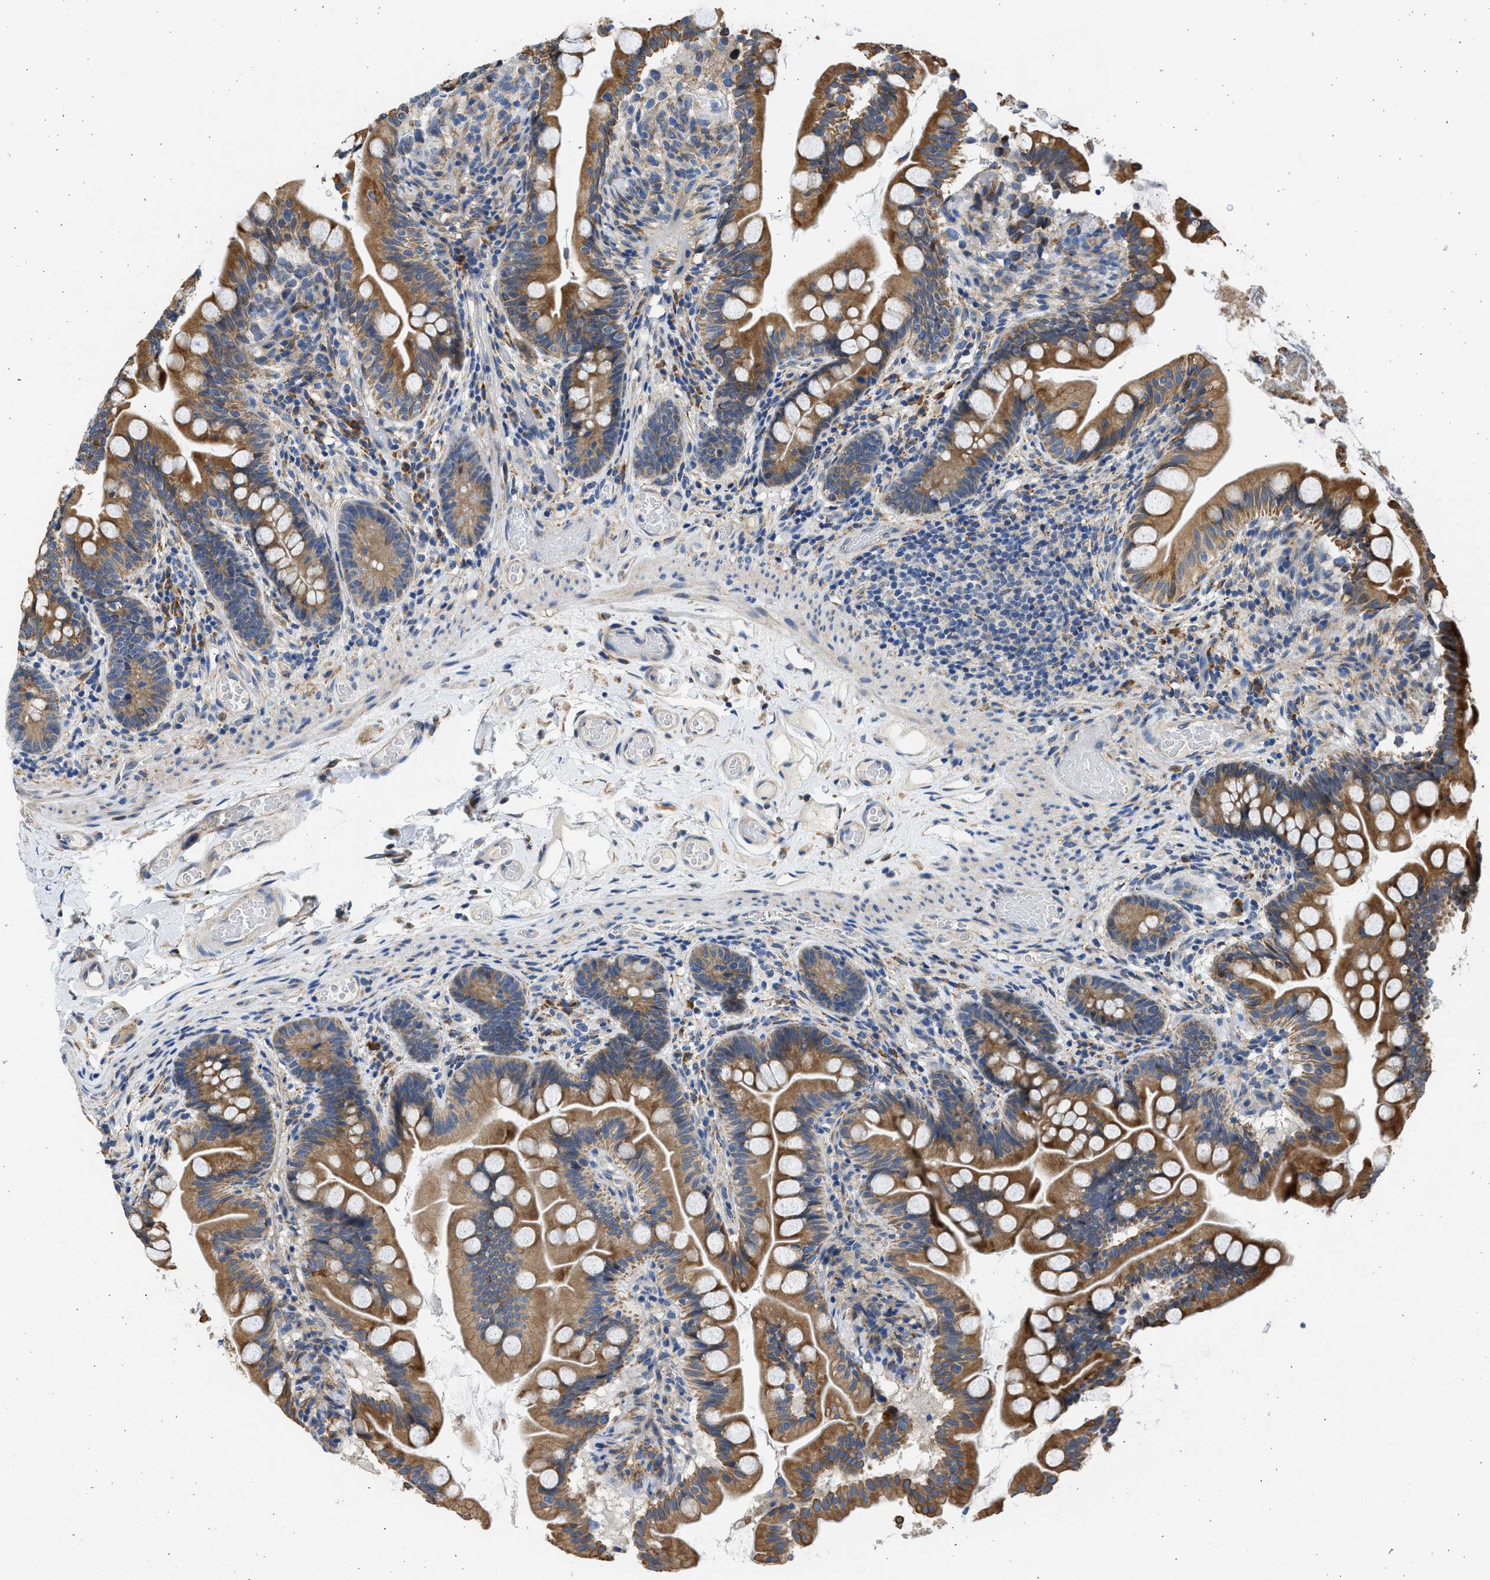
{"staining": {"intensity": "strong", "quantity": ">75%", "location": "cytoplasmic/membranous"}, "tissue": "small intestine", "cell_type": "Glandular cells", "image_type": "normal", "snomed": [{"axis": "morphology", "description": "Normal tissue, NOS"}, {"axis": "topography", "description": "Small intestine"}], "caption": "The immunohistochemical stain labels strong cytoplasmic/membranous positivity in glandular cells of benign small intestine.", "gene": "PLD2", "patient": {"sex": "female", "age": 56}}